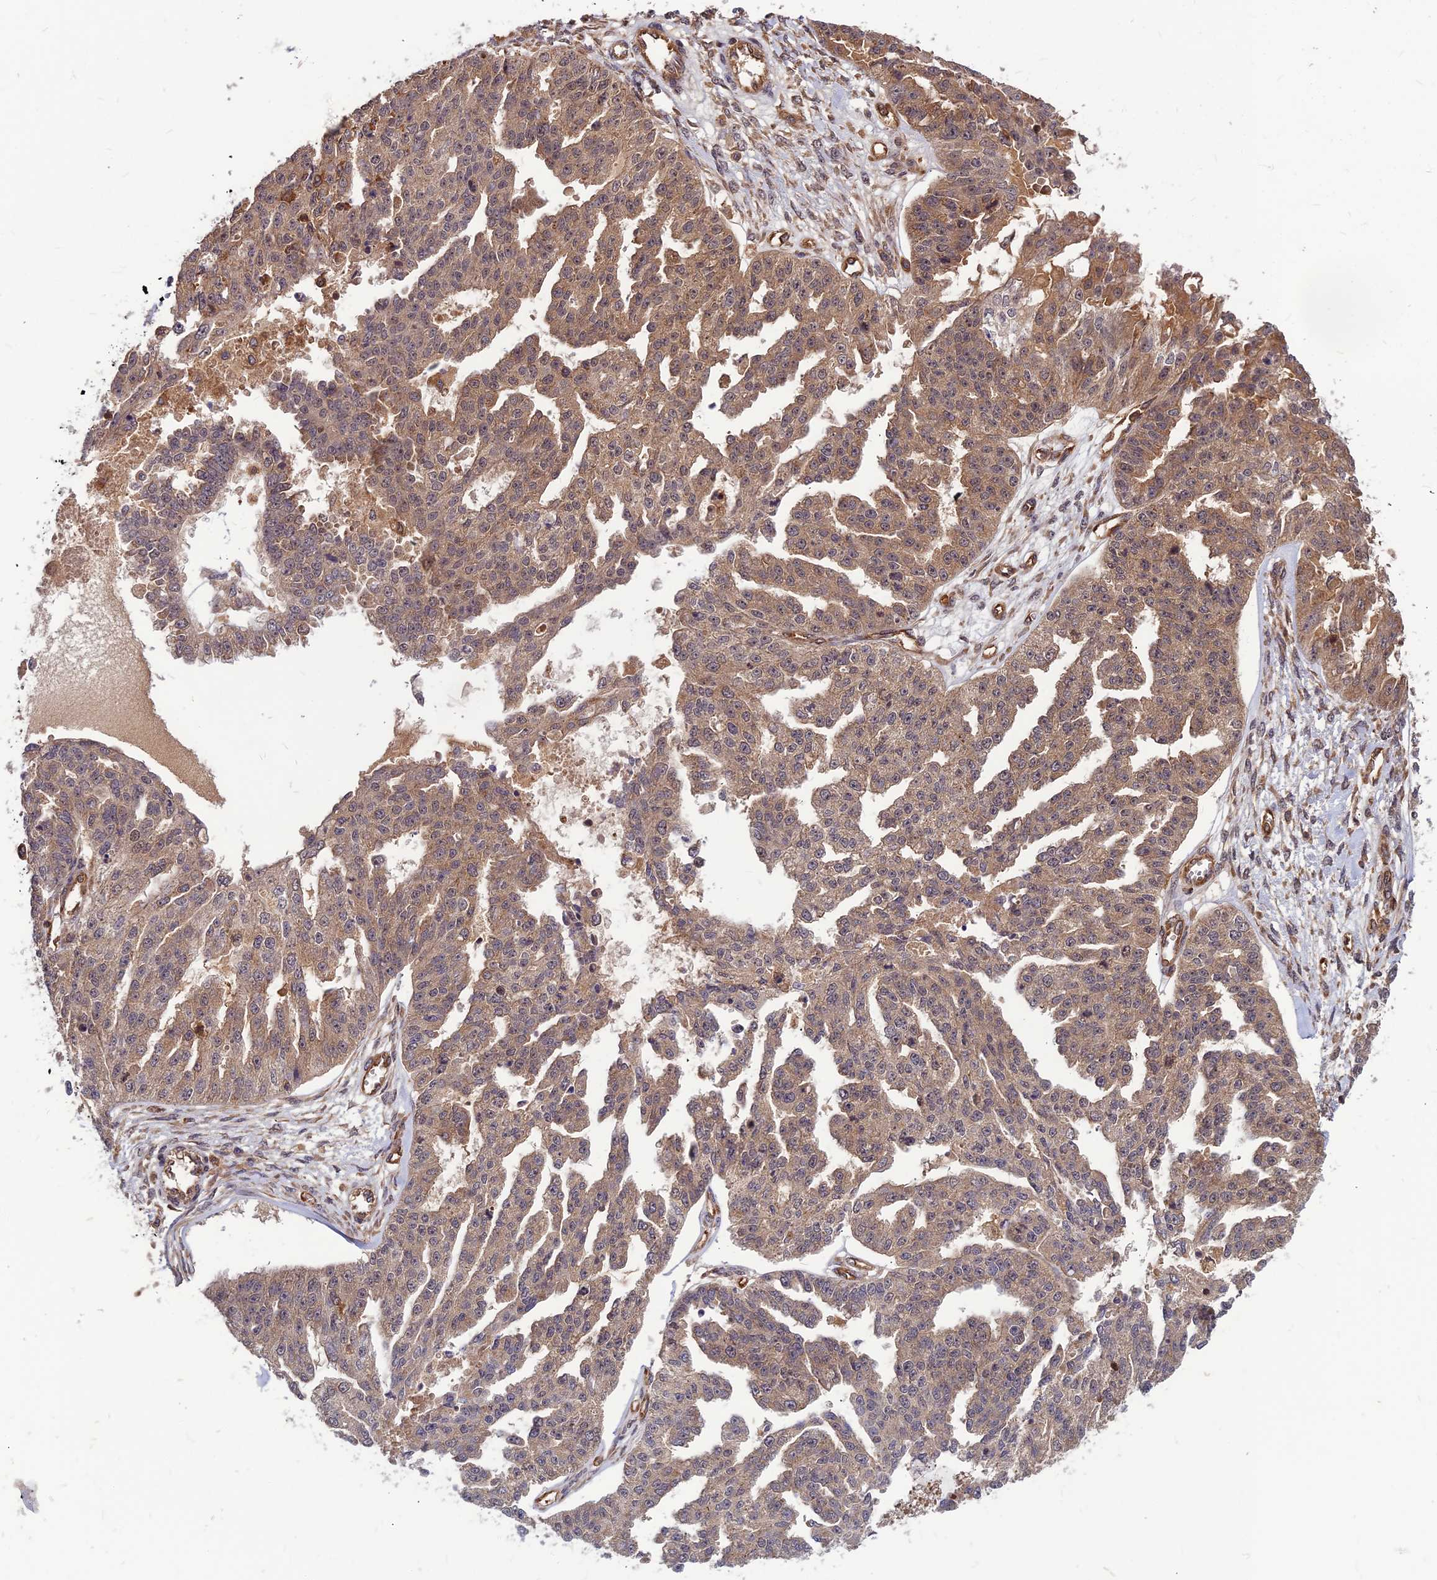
{"staining": {"intensity": "weak", "quantity": ">75%", "location": "cytoplasmic/membranous"}, "tissue": "ovarian cancer", "cell_type": "Tumor cells", "image_type": "cancer", "snomed": [{"axis": "morphology", "description": "Cystadenocarcinoma, serous, NOS"}, {"axis": "topography", "description": "Ovary"}], "caption": "The image exhibits staining of serous cystadenocarcinoma (ovarian), revealing weak cytoplasmic/membranous protein expression (brown color) within tumor cells.", "gene": "ZNF467", "patient": {"sex": "female", "age": 58}}